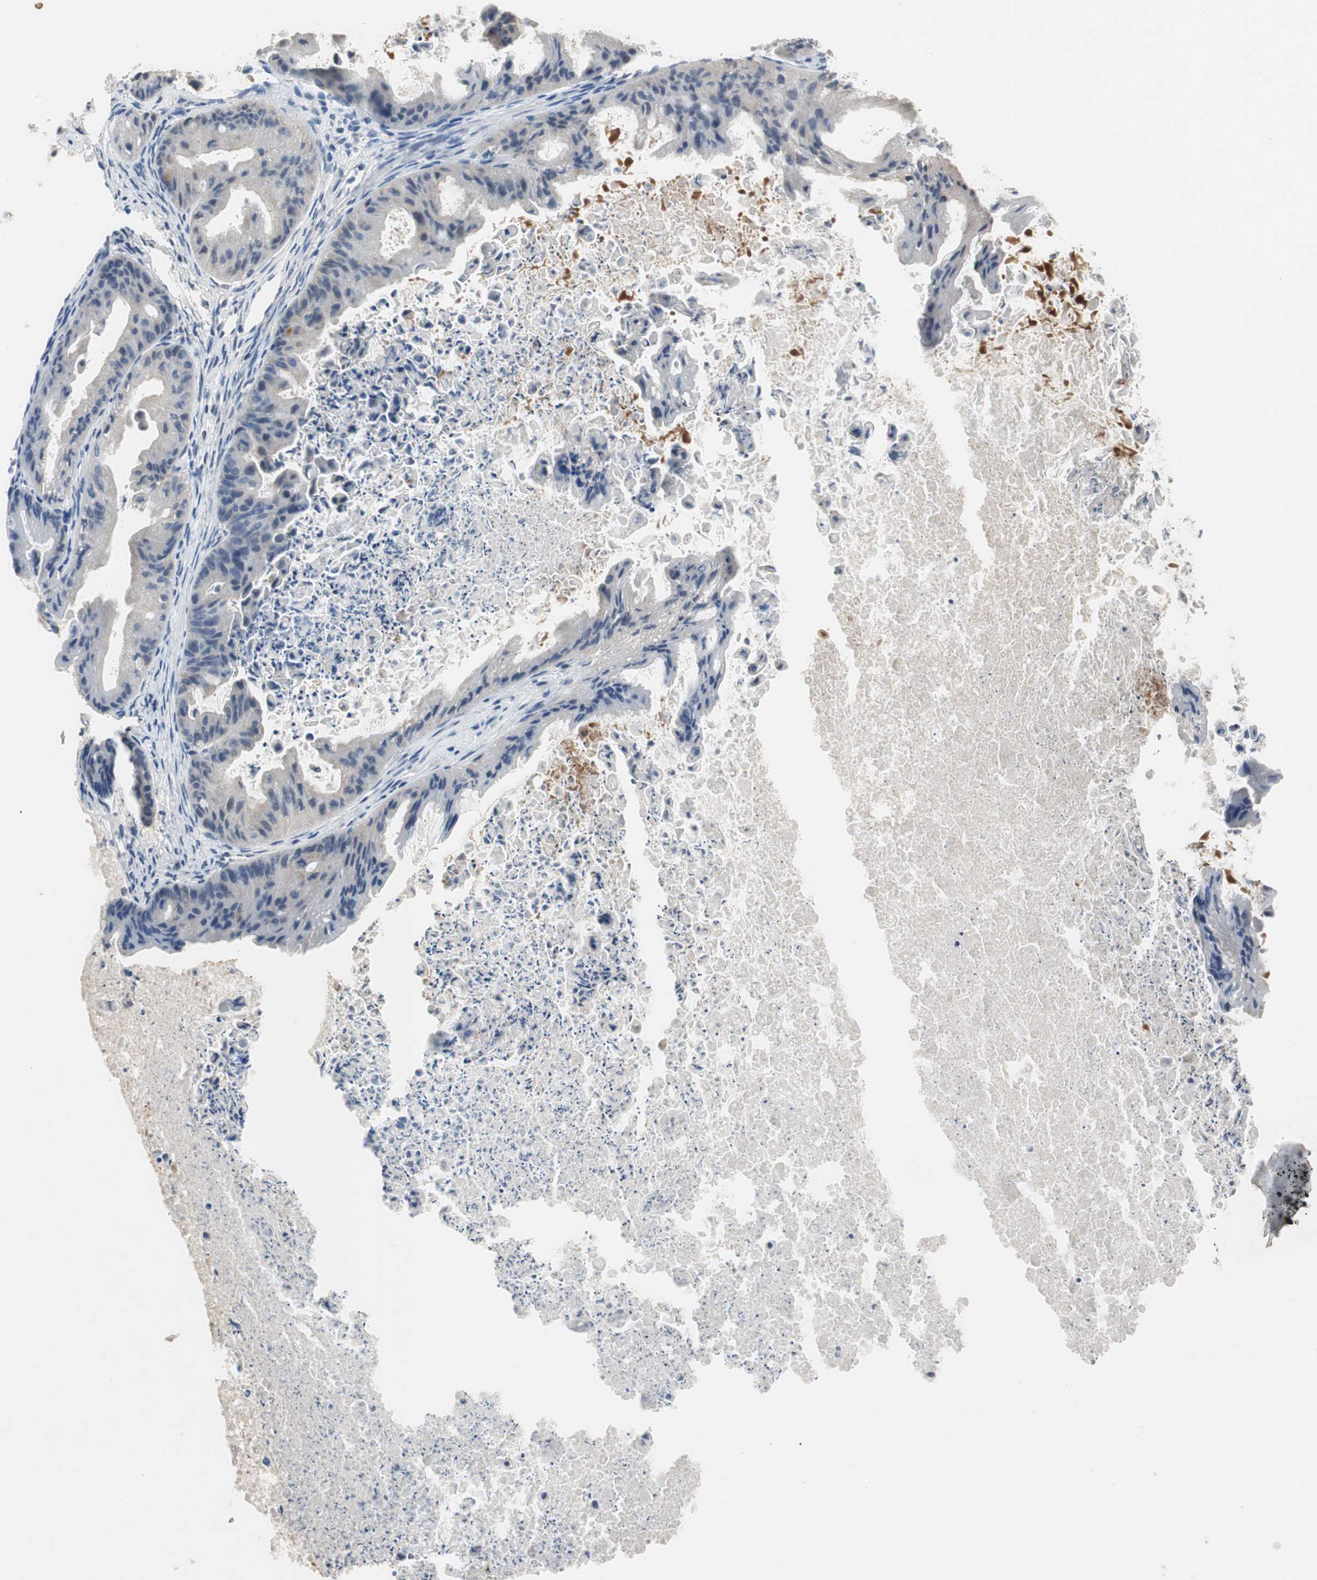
{"staining": {"intensity": "weak", "quantity": "<25%", "location": "cytoplasmic/membranous"}, "tissue": "ovarian cancer", "cell_type": "Tumor cells", "image_type": "cancer", "snomed": [{"axis": "morphology", "description": "Cystadenocarcinoma, mucinous, NOS"}, {"axis": "topography", "description": "Ovary"}], "caption": "High power microscopy micrograph of an IHC photomicrograph of ovarian cancer, revealing no significant expression in tumor cells. (DAB (3,3'-diaminobenzidine) immunohistochemistry visualized using brightfield microscopy, high magnification).", "gene": "CPA3", "patient": {"sex": "female", "age": 37}}